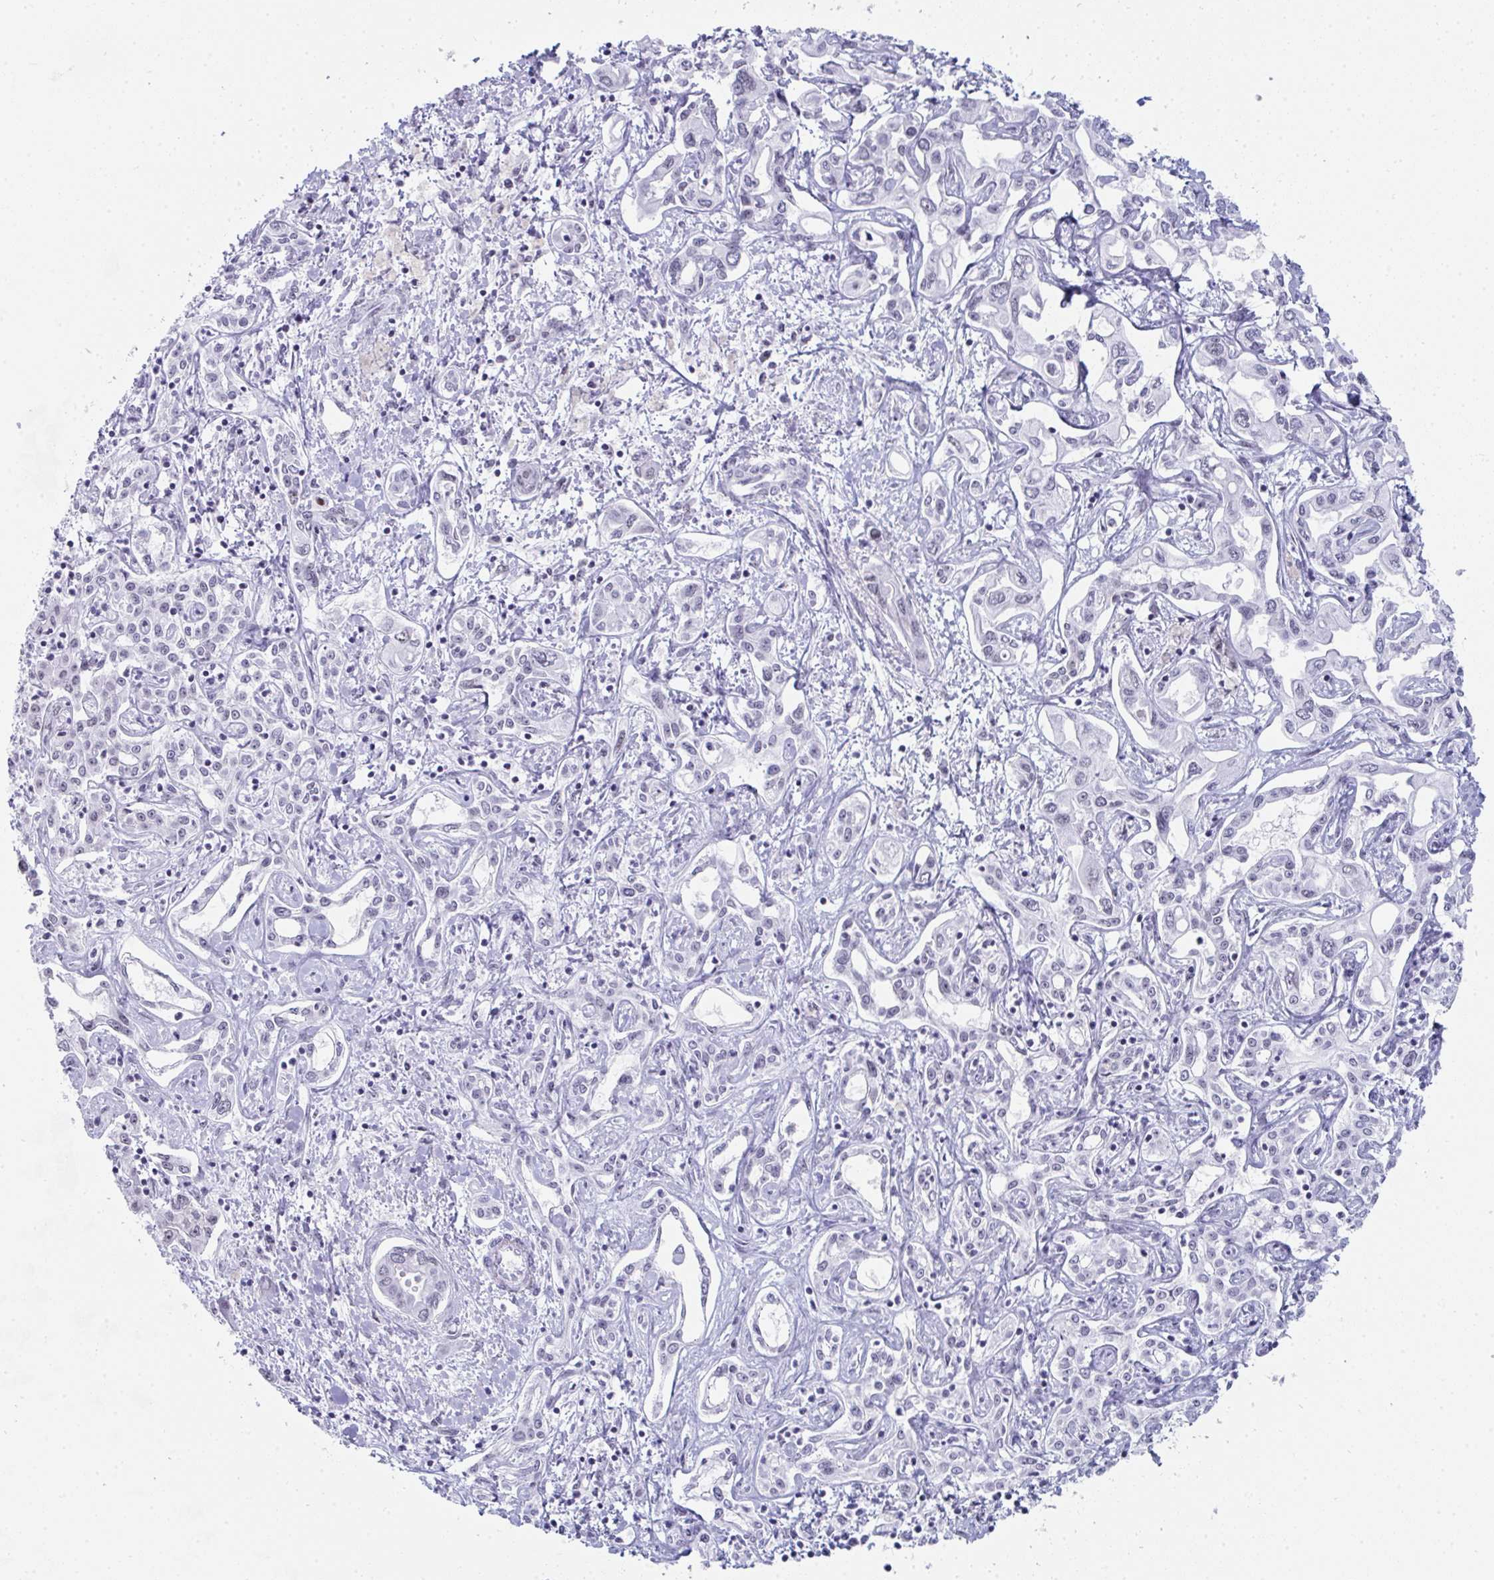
{"staining": {"intensity": "negative", "quantity": "none", "location": "none"}, "tissue": "liver cancer", "cell_type": "Tumor cells", "image_type": "cancer", "snomed": [{"axis": "morphology", "description": "Cholangiocarcinoma"}, {"axis": "topography", "description": "Liver"}], "caption": "A micrograph of liver cancer stained for a protein exhibits no brown staining in tumor cells.", "gene": "NOP10", "patient": {"sex": "female", "age": 64}}